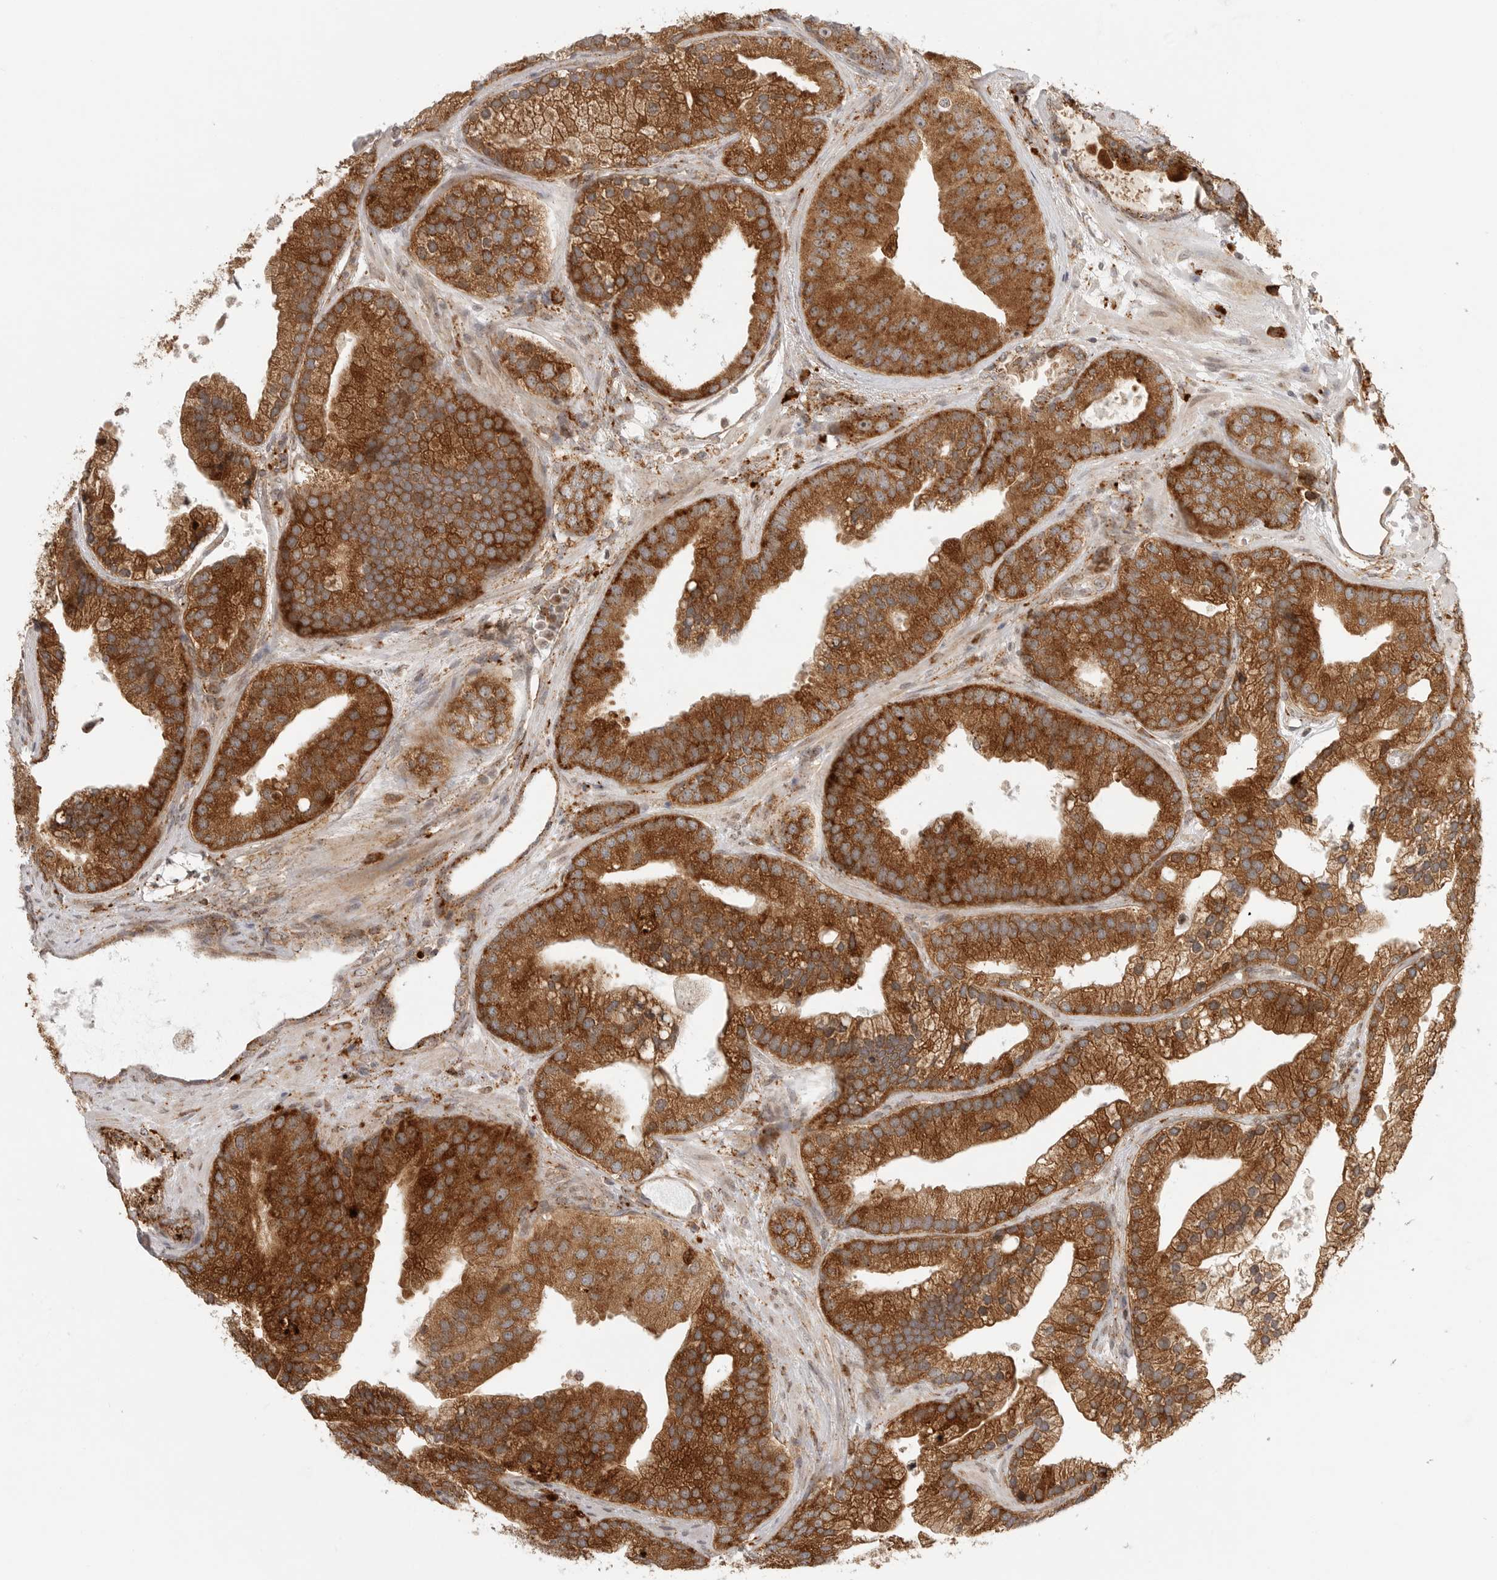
{"staining": {"intensity": "strong", "quantity": ">75%", "location": "cytoplasmic/membranous"}, "tissue": "prostate cancer", "cell_type": "Tumor cells", "image_type": "cancer", "snomed": [{"axis": "morphology", "description": "Adenocarcinoma, High grade"}, {"axis": "topography", "description": "Prostate"}], "caption": "The image reveals immunohistochemical staining of prostate cancer (adenocarcinoma (high-grade)). There is strong cytoplasmic/membranous staining is identified in approximately >75% of tumor cells. (DAB = brown stain, brightfield microscopy at high magnification).", "gene": "IDUA", "patient": {"sex": "male", "age": 70}}